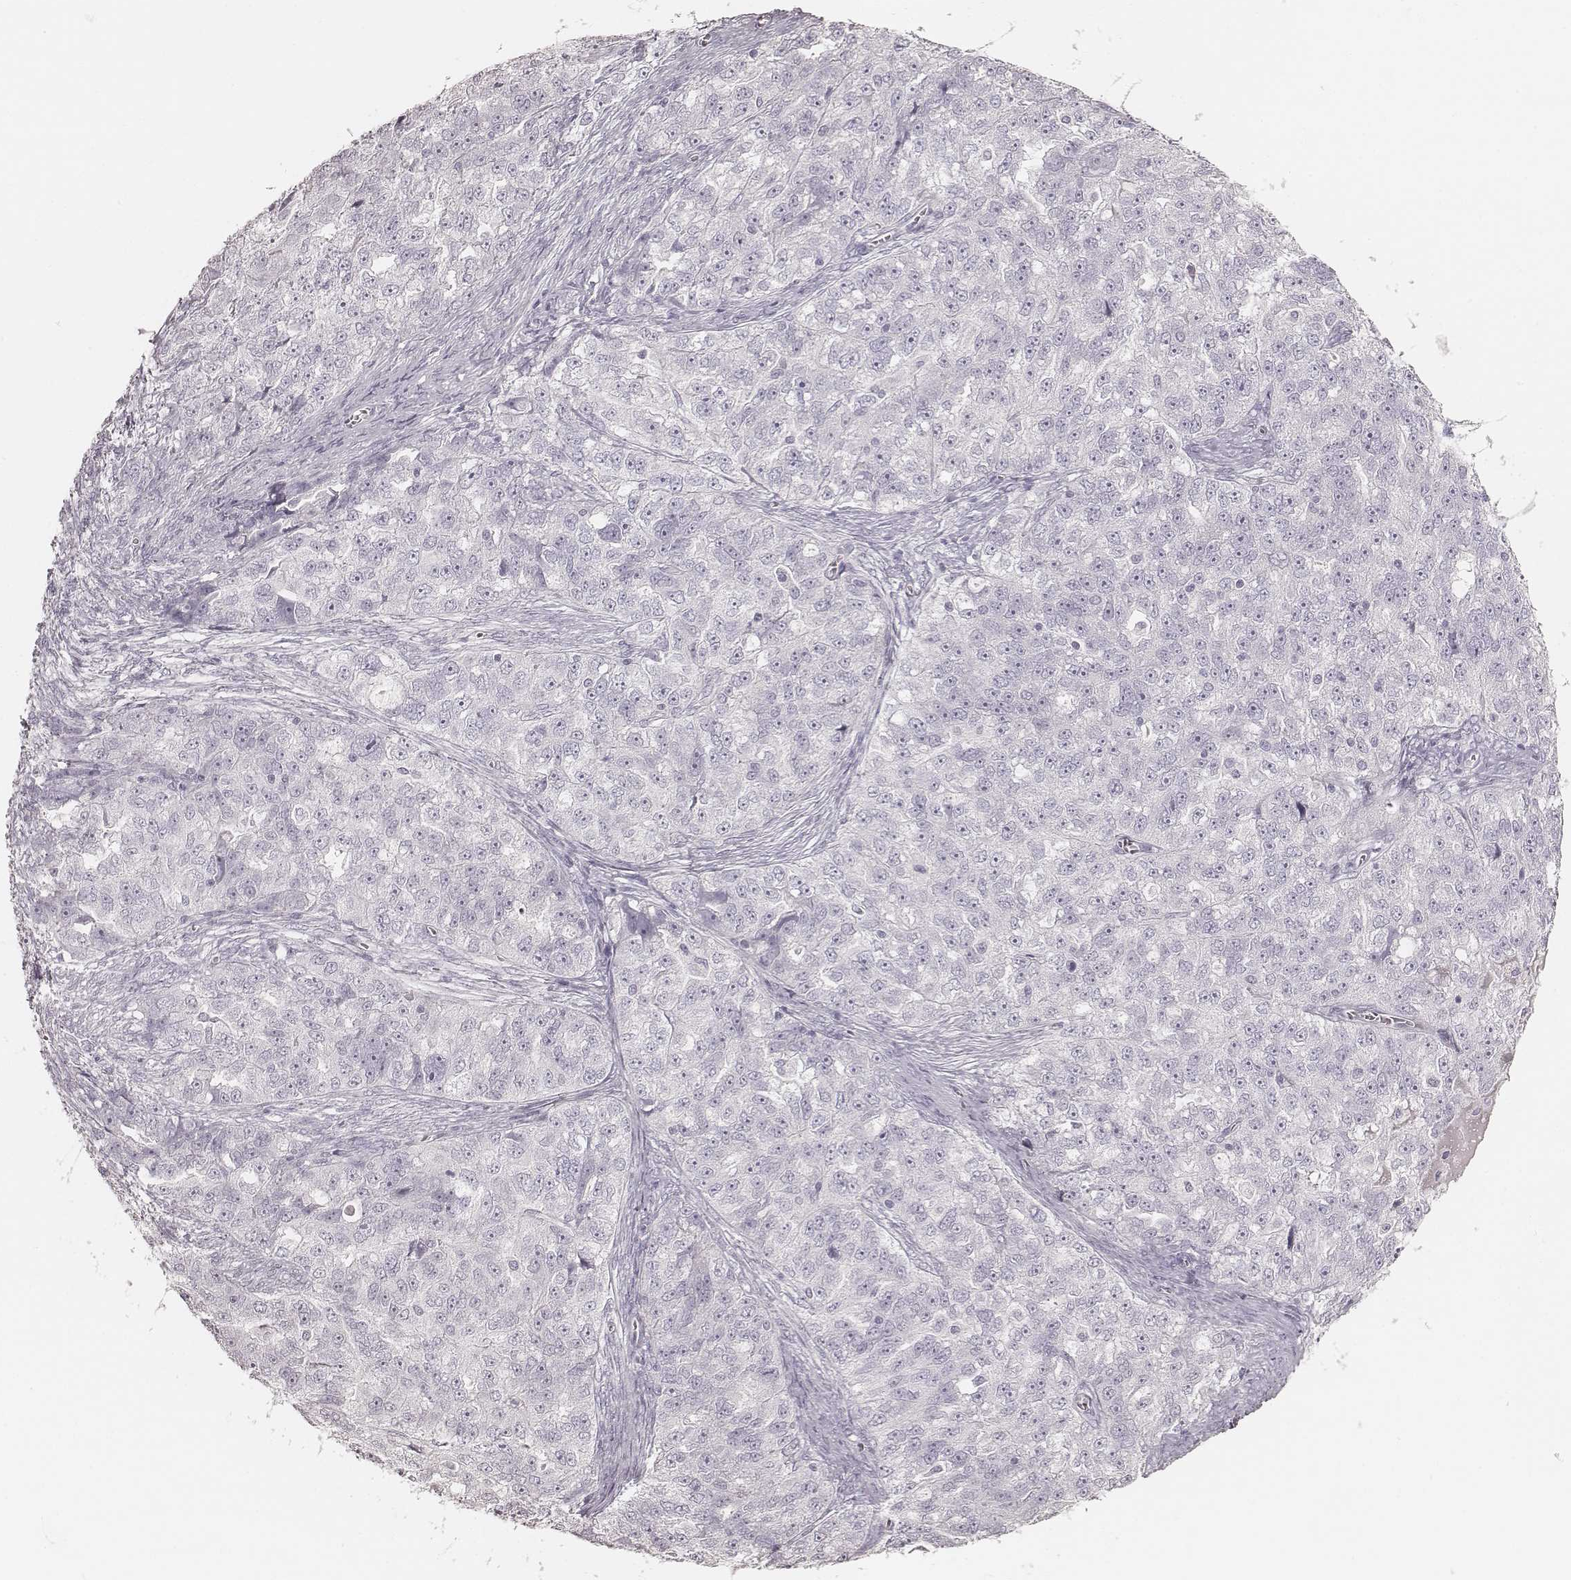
{"staining": {"intensity": "negative", "quantity": "none", "location": "none"}, "tissue": "ovarian cancer", "cell_type": "Tumor cells", "image_type": "cancer", "snomed": [{"axis": "morphology", "description": "Cystadenocarcinoma, serous, NOS"}, {"axis": "topography", "description": "Ovary"}], "caption": "Tumor cells show no significant protein positivity in ovarian serous cystadenocarcinoma.", "gene": "KRT26", "patient": {"sex": "female", "age": 51}}